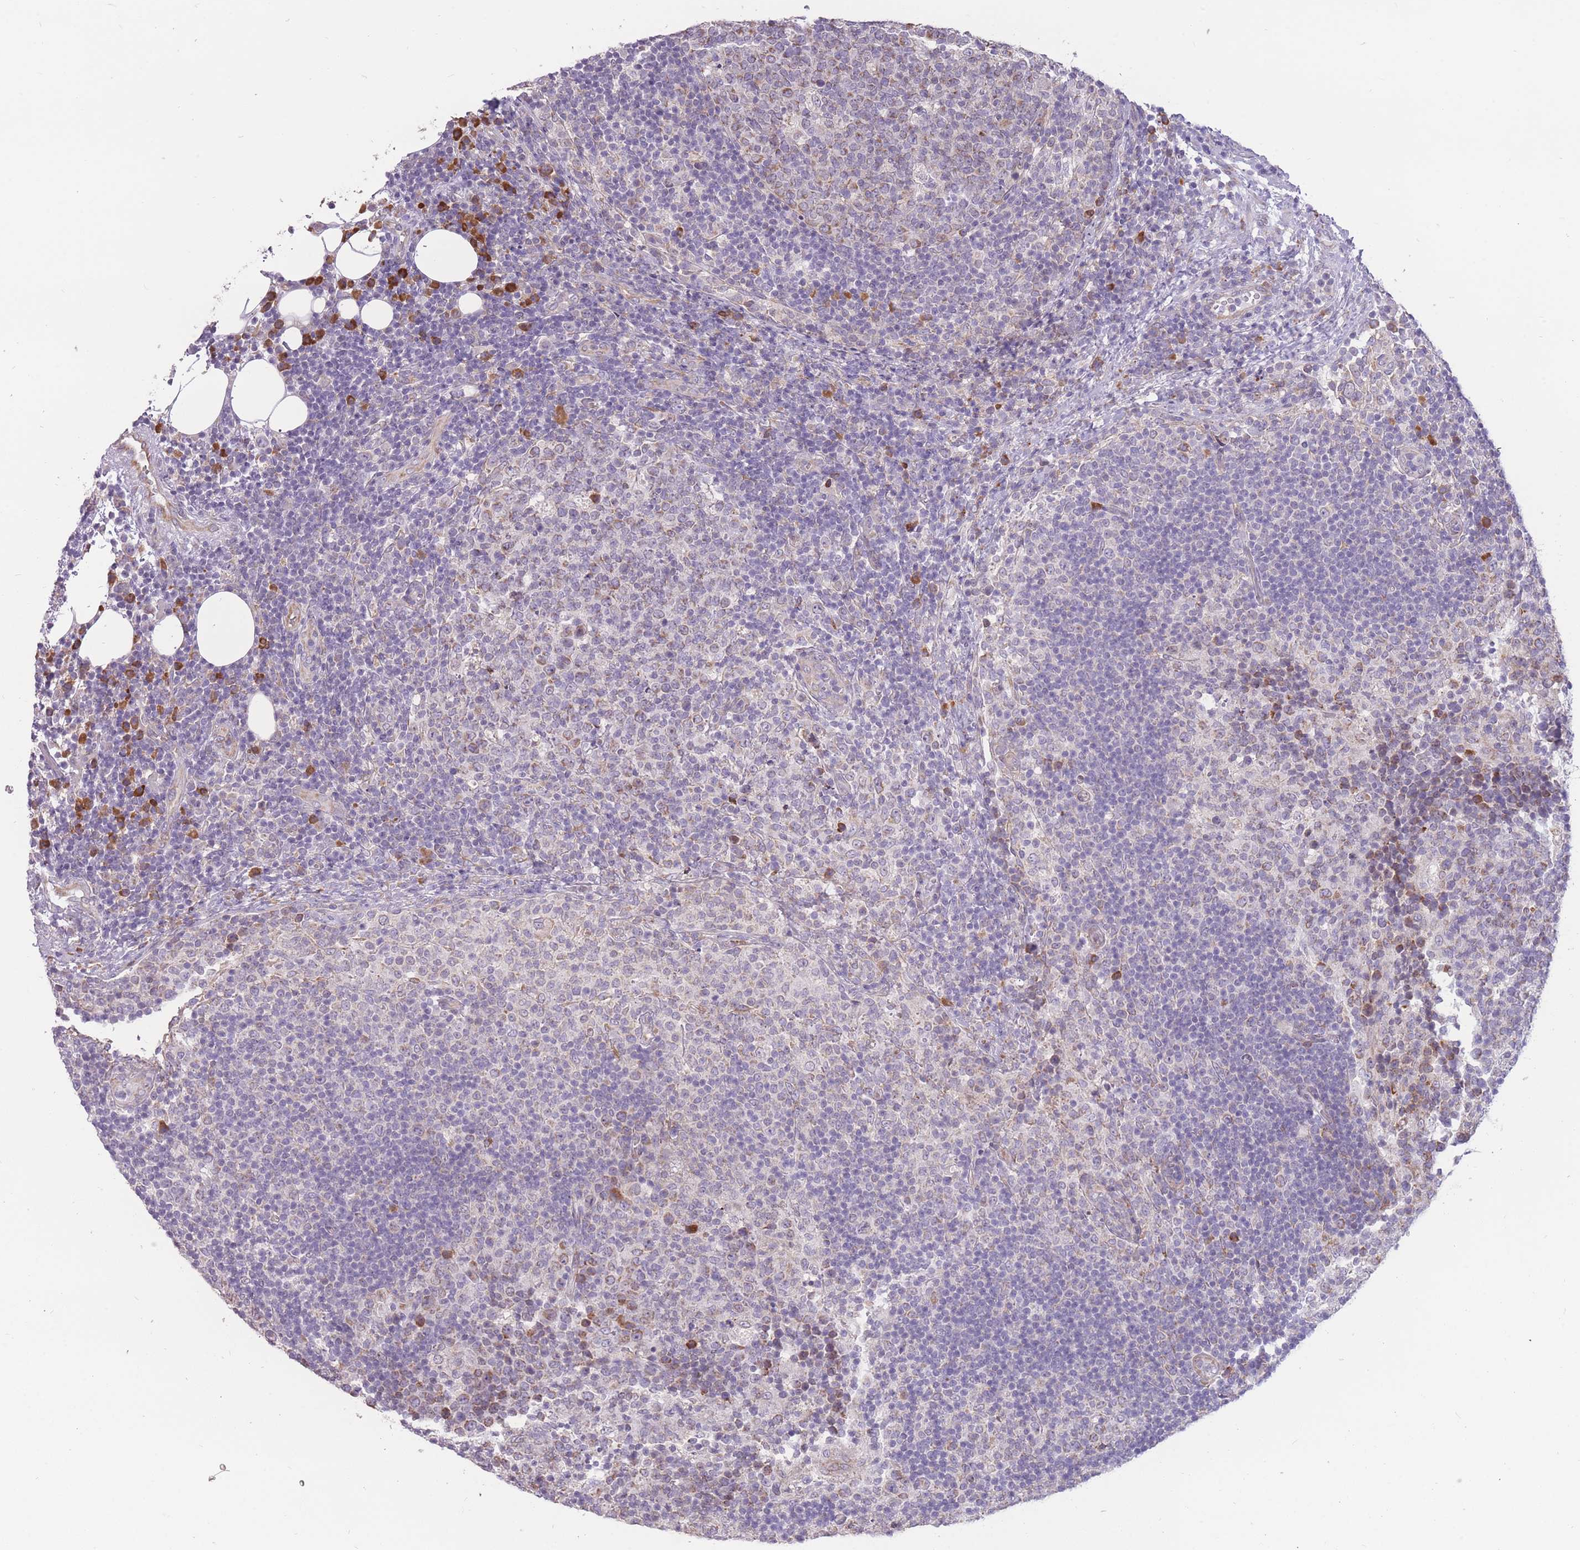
{"staining": {"intensity": "weak", "quantity": "25%-75%", "location": "cytoplasmic/membranous"}, "tissue": "lymph node", "cell_type": "Germinal center cells", "image_type": "normal", "snomed": [{"axis": "morphology", "description": "Normal tissue, NOS"}, {"axis": "topography", "description": "Lymph node"}], "caption": "Immunohistochemical staining of benign lymph node exhibits low levels of weak cytoplasmic/membranous positivity in about 25%-75% of germinal center cells.", "gene": "TRAPPC5", "patient": {"sex": "female", "age": 31}}